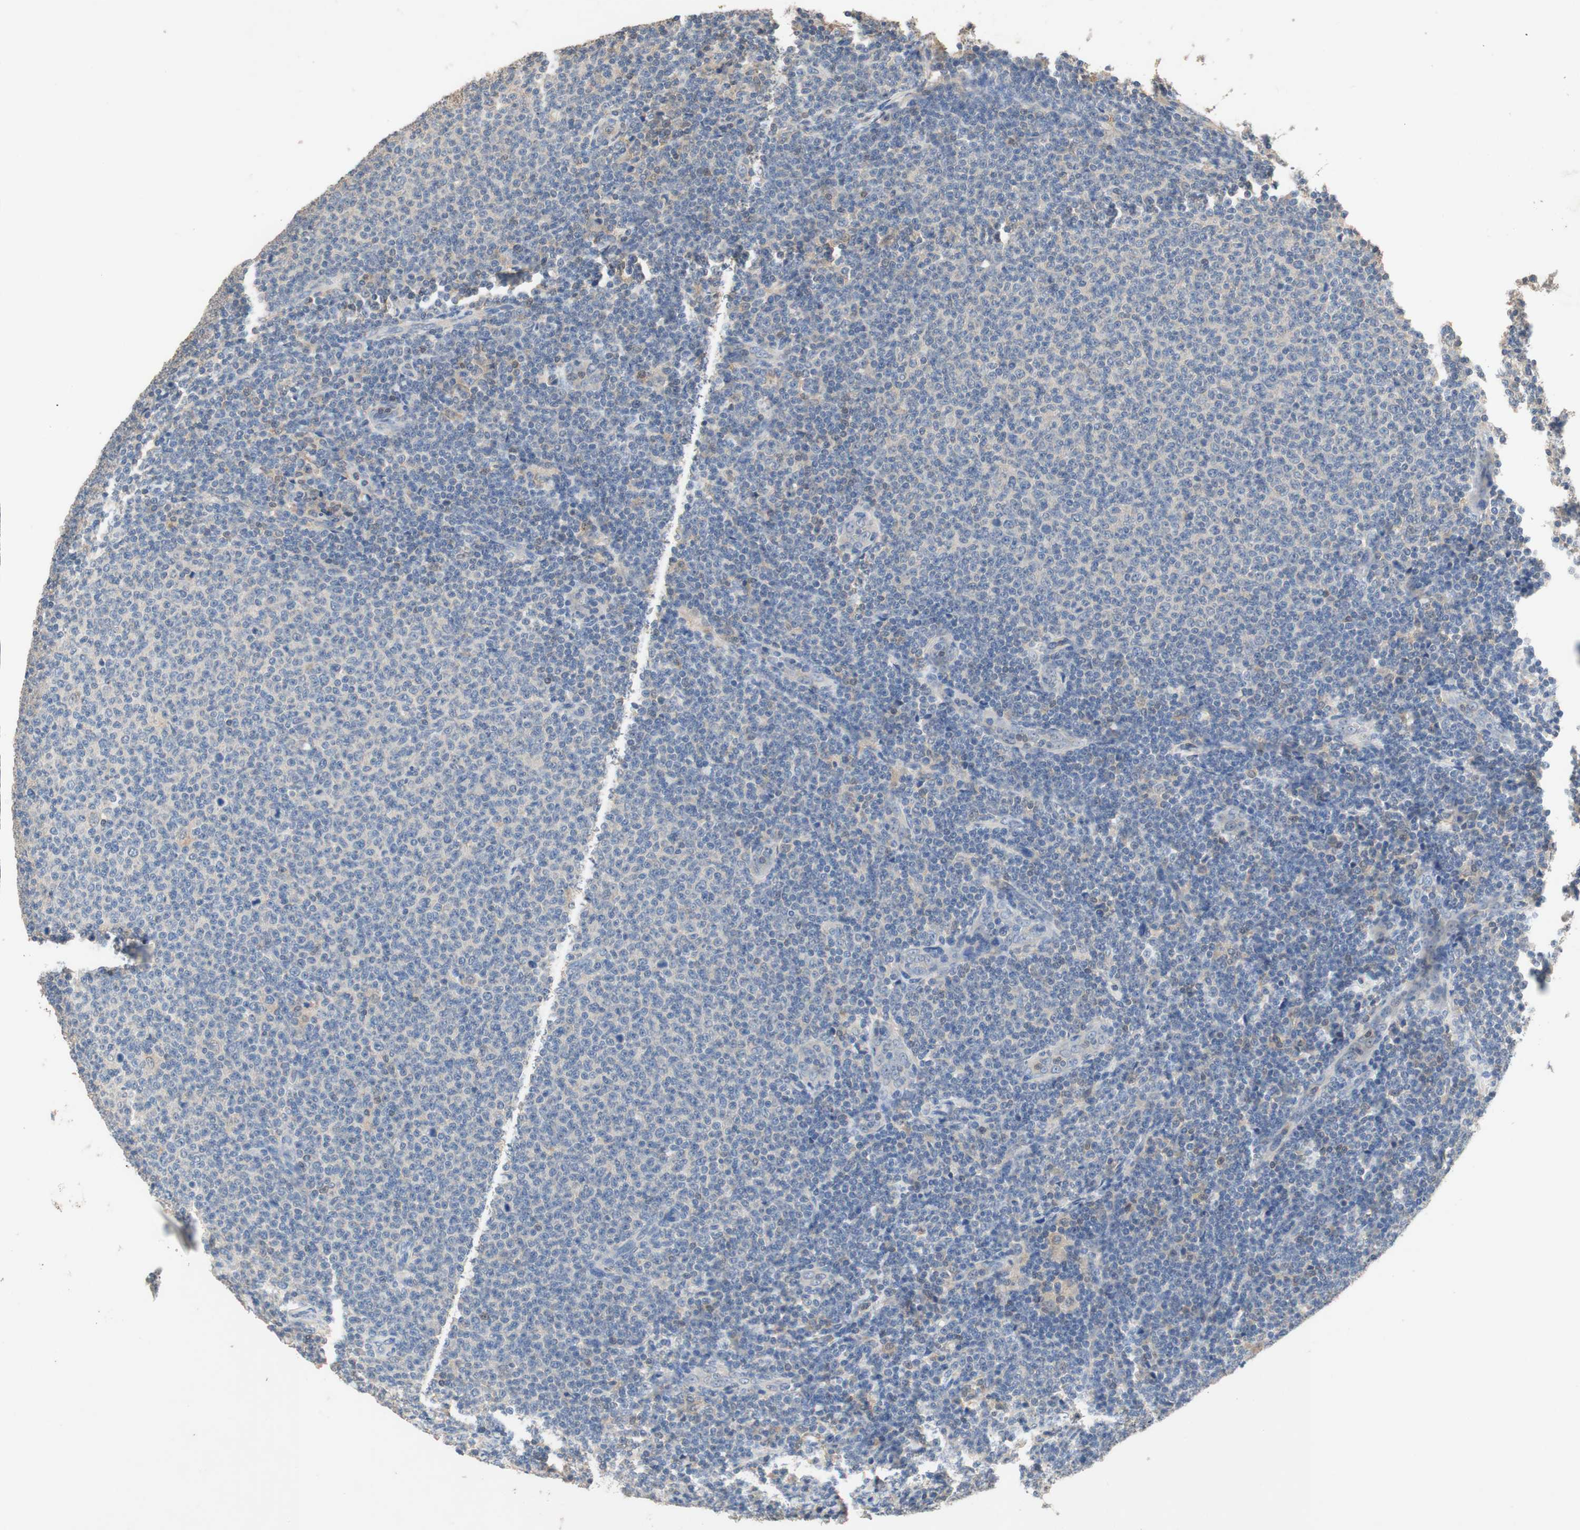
{"staining": {"intensity": "weak", "quantity": "<25%", "location": "cytoplasmic/membranous"}, "tissue": "lymphoma", "cell_type": "Tumor cells", "image_type": "cancer", "snomed": [{"axis": "morphology", "description": "Malignant lymphoma, non-Hodgkin's type, Low grade"}, {"axis": "topography", "description": "Lymph node"}], "caption": "High magnification brightfield microscopy of lymphoma stained with DAB (3,3'-diaminobenzidine) (brown) and counterstained with hematoxylin (blue): tumor cells show no significant expression. Nuclei are stained in blue.", "gene": "ADAP1", "patient": {"sex": "male", "age": 66}}